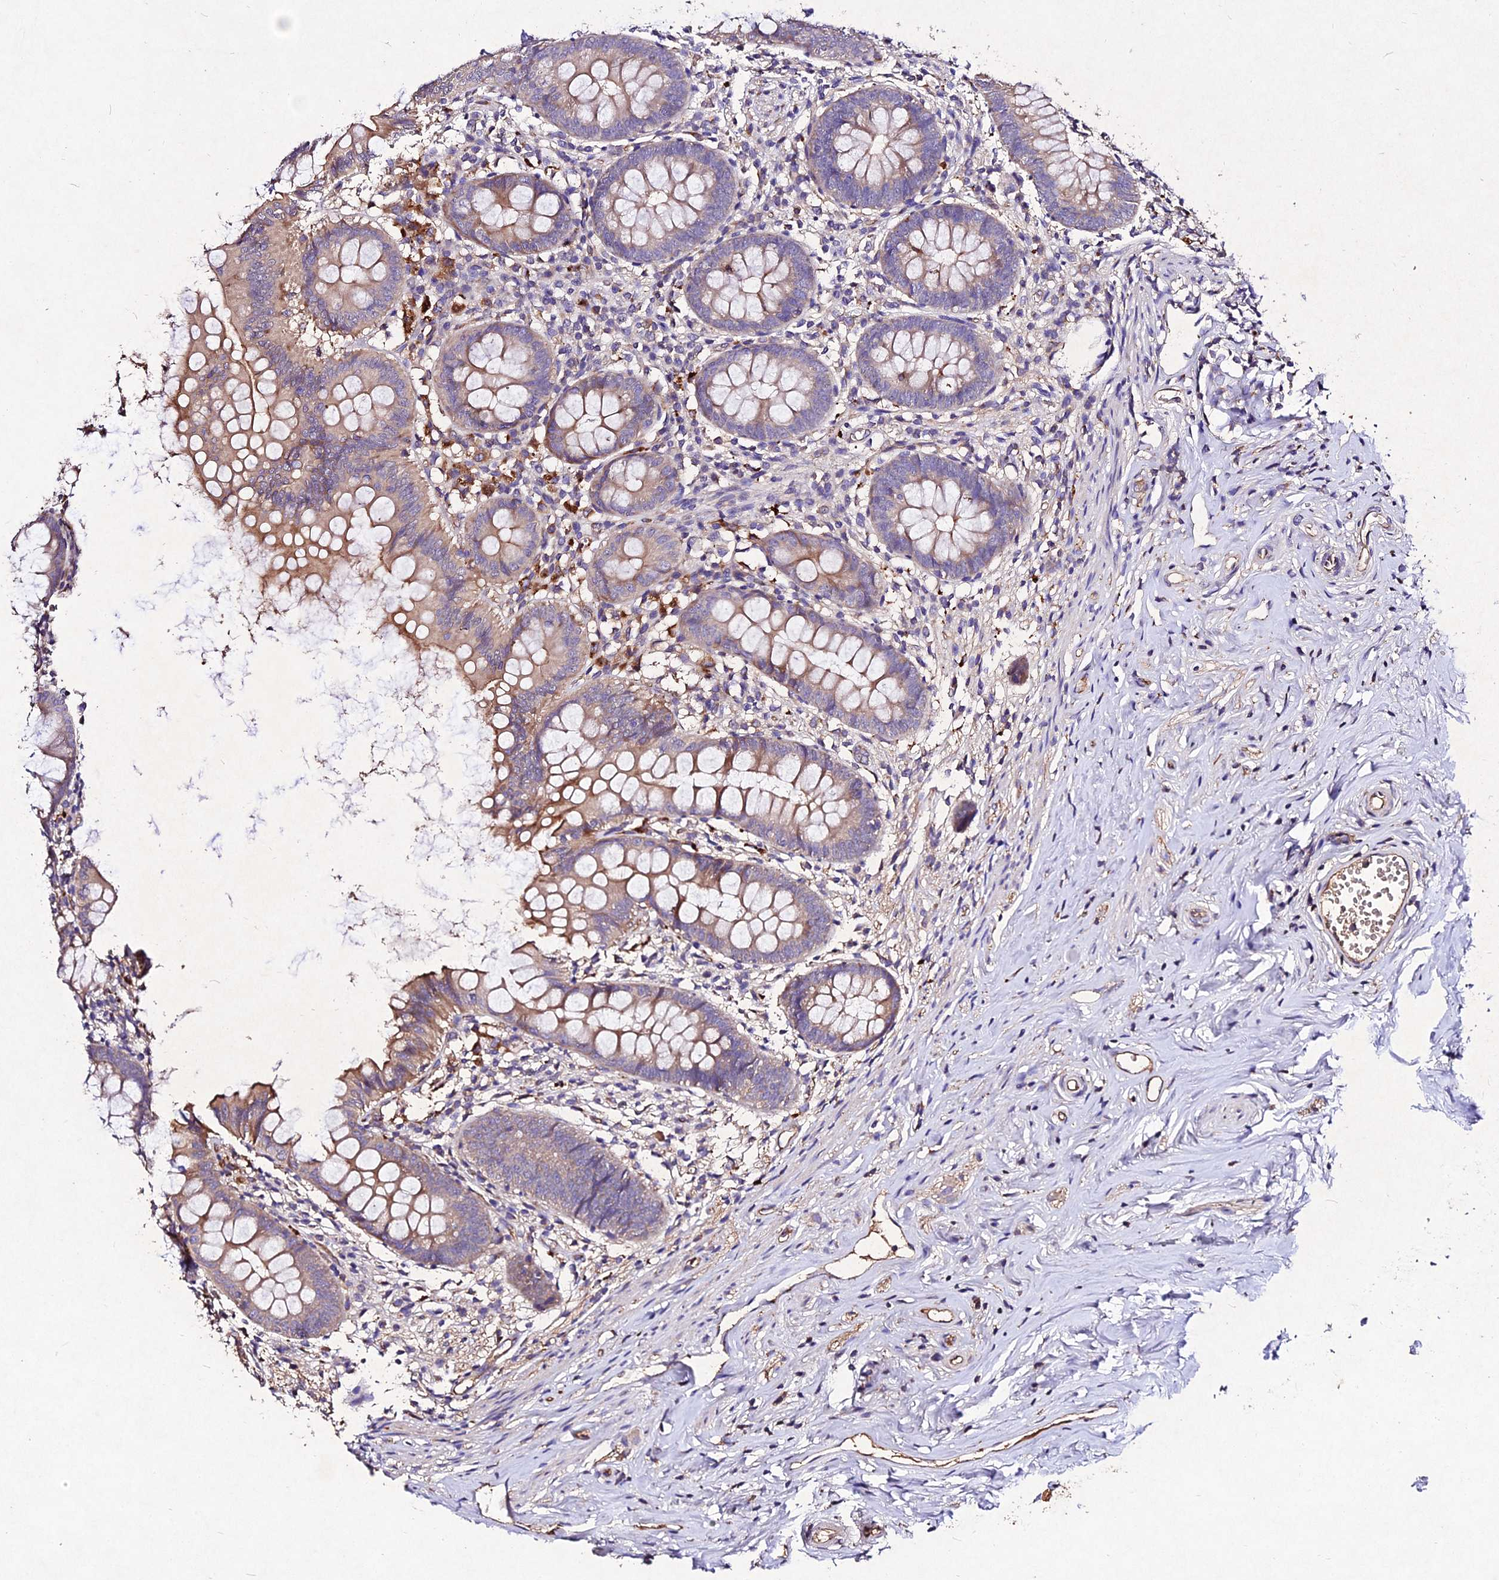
{"staining": {"intensity": "moderate", "quantity": "25%-75%", "location": "cytoplasmic/membranous"}, "tissue": "appendix", "cell_type": "Glandular cells", "image_type": "normal", "snomed": [{"axis": "morphology", "description": "Normal tissue, NOS"}, {"axis": "topography", "description": "Appendix"}], "caption": "Immunohistochemistry (IHC) staining of normal appendix, which displays medium levels of moderate cytoplasmic/membranous staining in approximately 25%-75% of glandular cells indicating moderate cytoplasmic/membranous protein expression. The staining was performed using DAB (brown) for protein detection and nuclei were counterstained in hematoxylin (blue).", "gene": "AP3M1", "patient": {"sex": "female", "age": 51}}